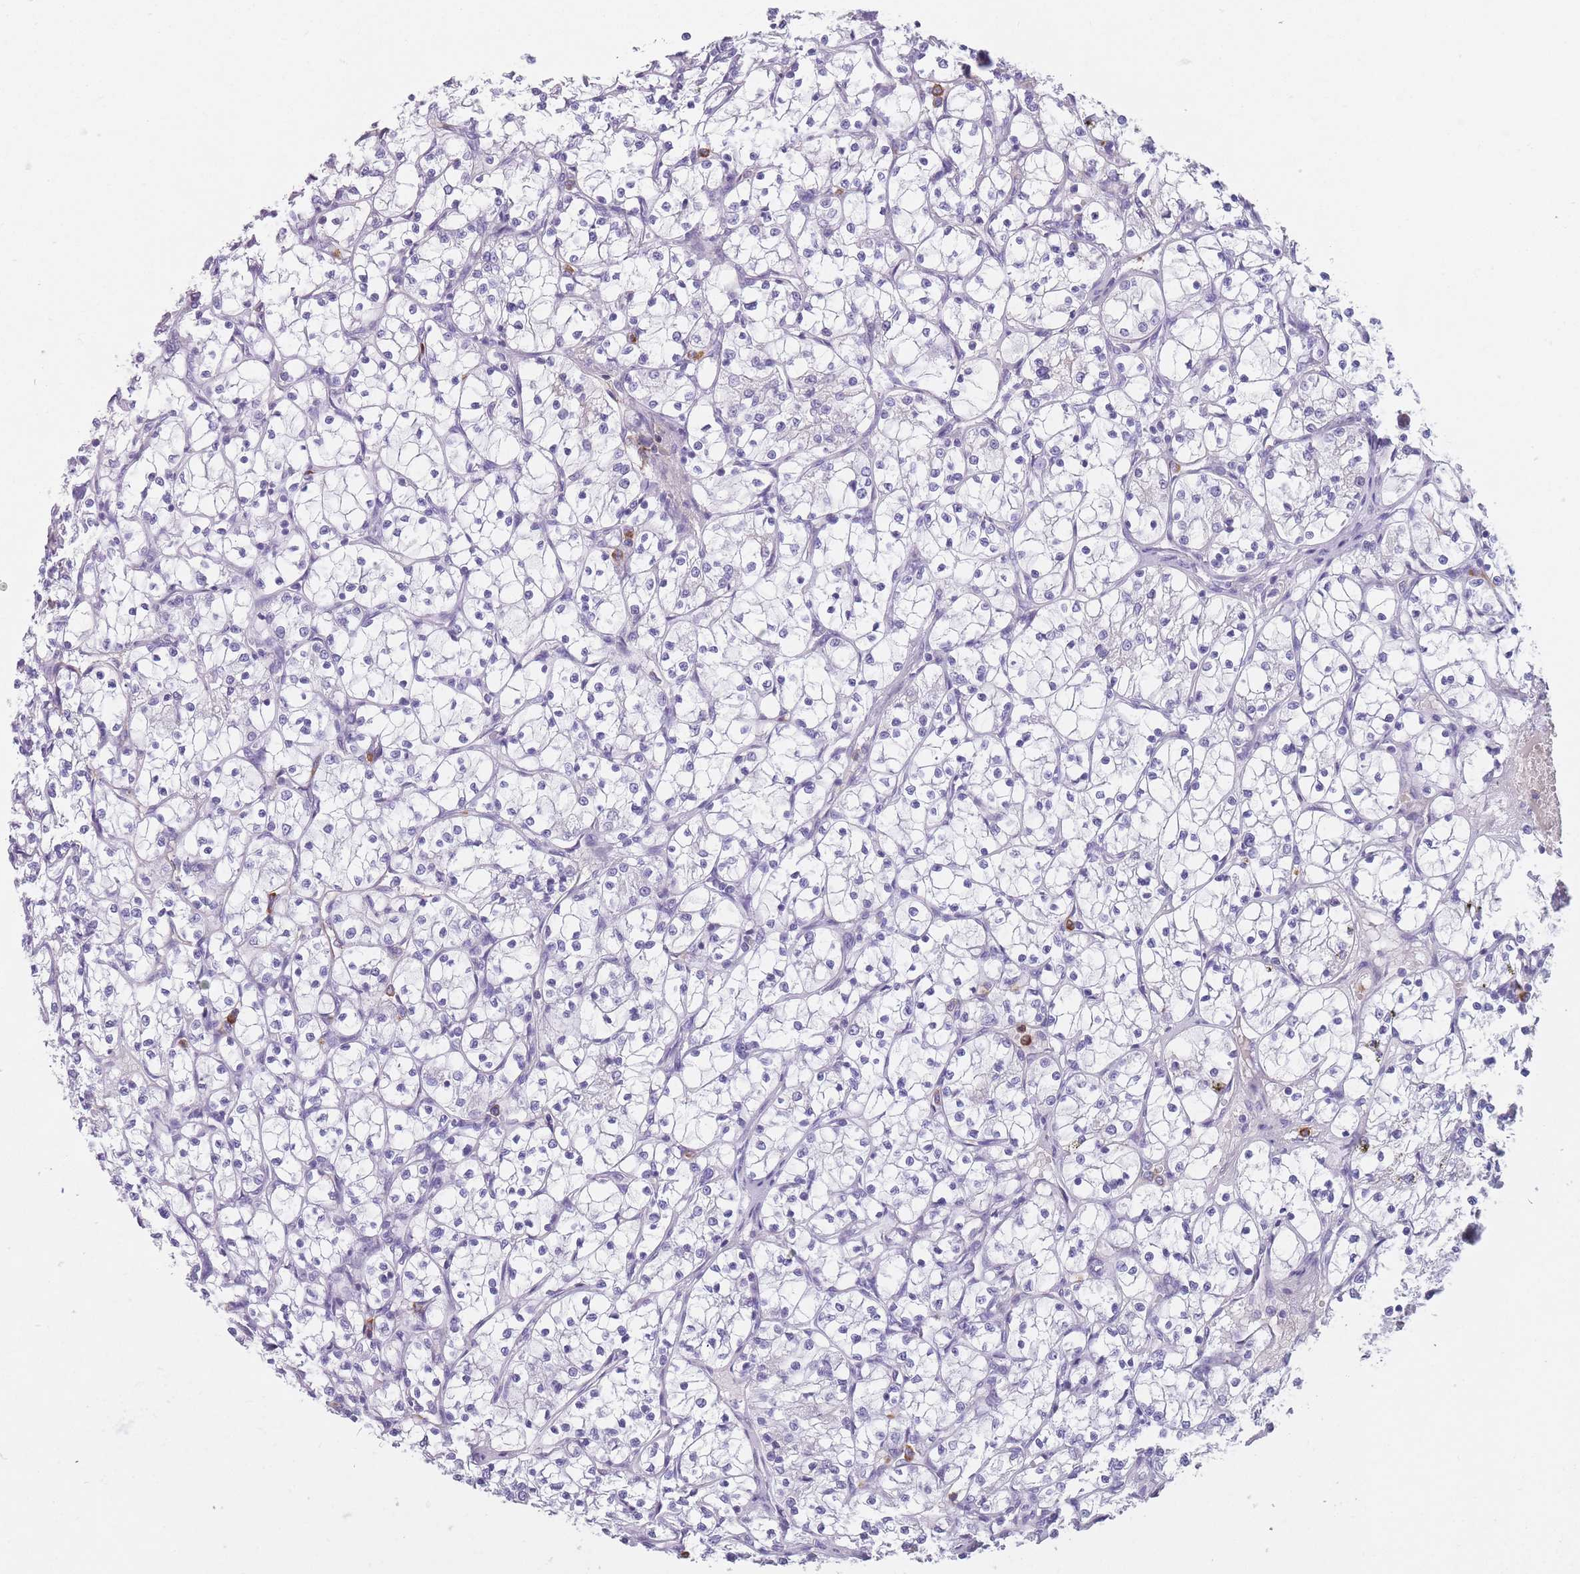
{"staining": {"intensity": "negative", "quantity": "none", "location": "none"}, "tissue": "renal cancer", "cell_type": "Tumor cells", "image_type": "cancer", "snomed": [{"axis": "morphology", "description": "Adenocarcinoma, NOS"}, {"axis": "topography", "description": "Kidney"}], "caption": "A histopathology image of renal cancer (adenocarcinoma) stained for a protein reveals no brown staining in tumor cells. Brightfield microscopy of immunohistochemistry stained with DAB (brown) and hematoxylin (blue), captured at high magnification.", "gene": "CR1L", "patient": {"sex": "female", "age": 69}}